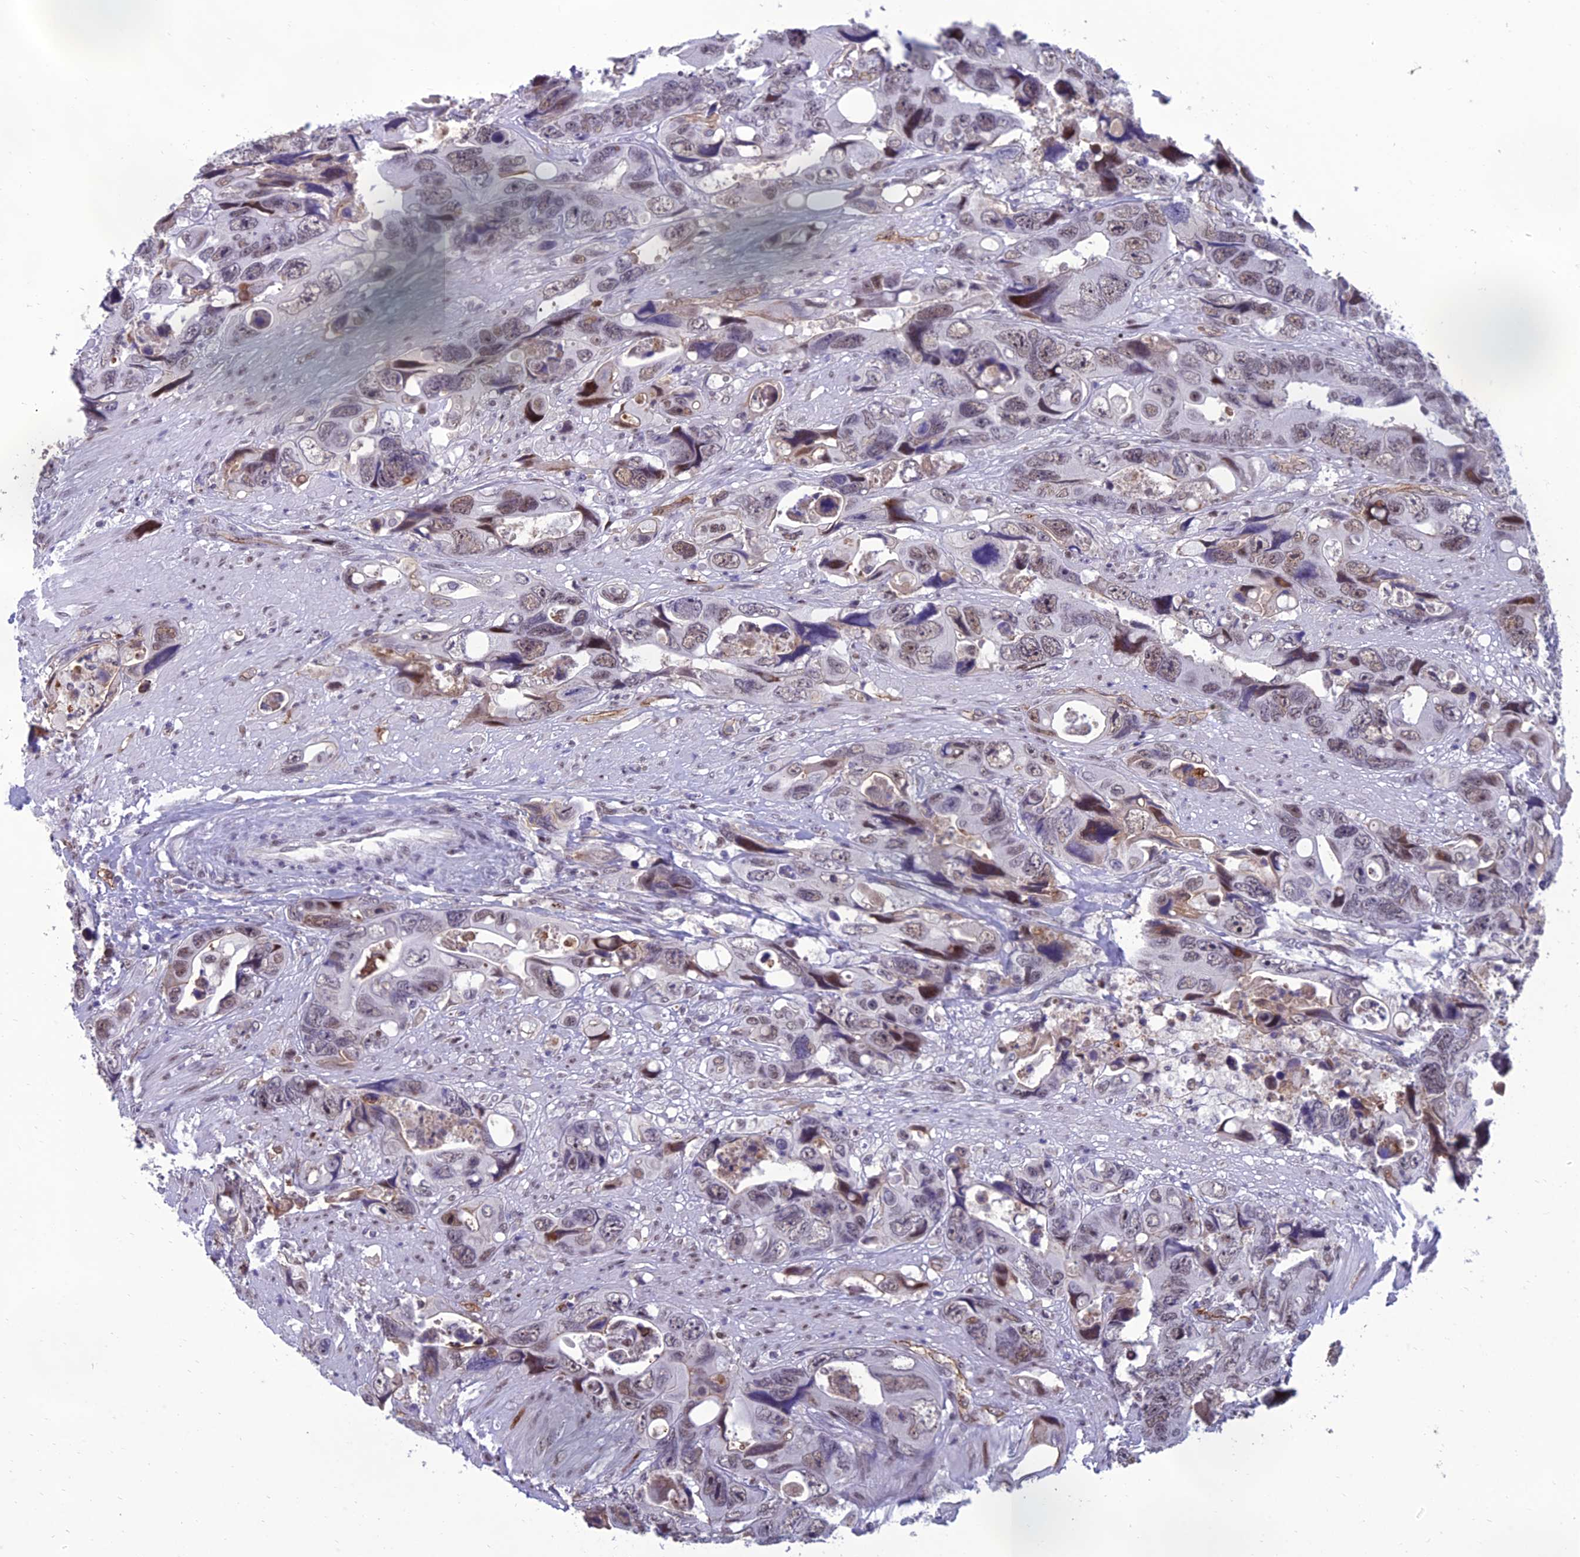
{"staining": {"intensity": "moderate", "quantity": "25%-75%", "location": "nuclear"}, "tissue": "colorectal cancer", "cell_type": "Tumor cells", "image_type": "cancer", "snomed": [{"axis": "morphology", "description": "Adenocarcinoma, NOS"}, {"axis": "topography", "description": "Rectum"}], "caption": "The histopathology image displays staining of colorectal adenocarcinoma, revealing moderate nuclear protein positivity (brown color) within tumor cells.", "gene": "RANBP3", "patient": {"sex": "male", "age": 57}}